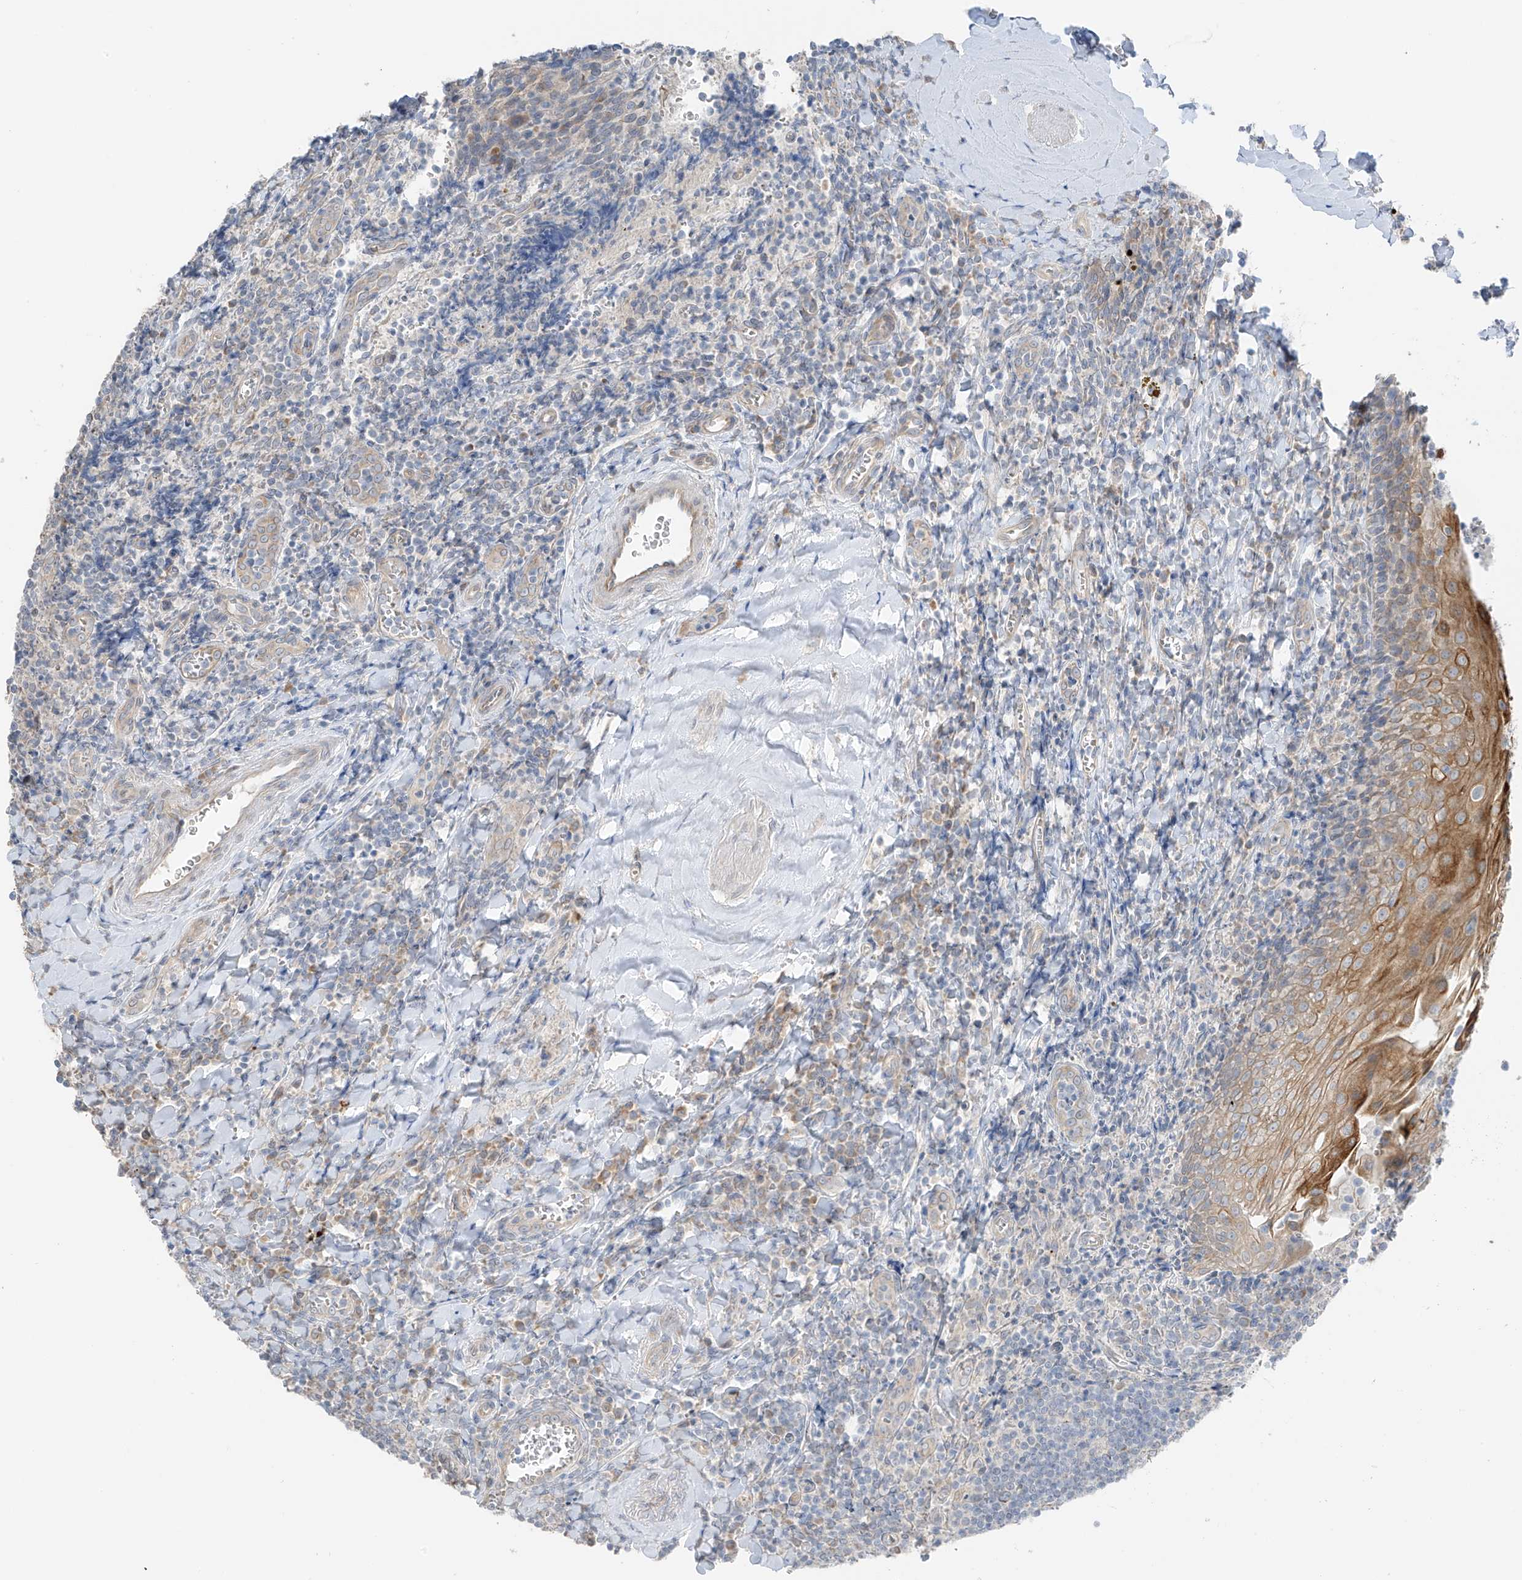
{"staining": {"intensity": "negative", "quantity": "none", "location": "none"}, "tissue": "tonsil", "cell_type": "Germinal center cells", "image_type": "normal", "snomed": [{"axis": "morphology", "description": "Normal tissue, NOS"}, {"axis": "topography", "description": "Tonsil"}], "caption": "This photomicrograph is of normal tonsil stained with immunohistochemistry to label a protein in brown with the nuclei are counter-stained blue. There is no staining in germinal center cells.", "gene": "NALCN", "patient": {"sex": "male", "age": 27}}